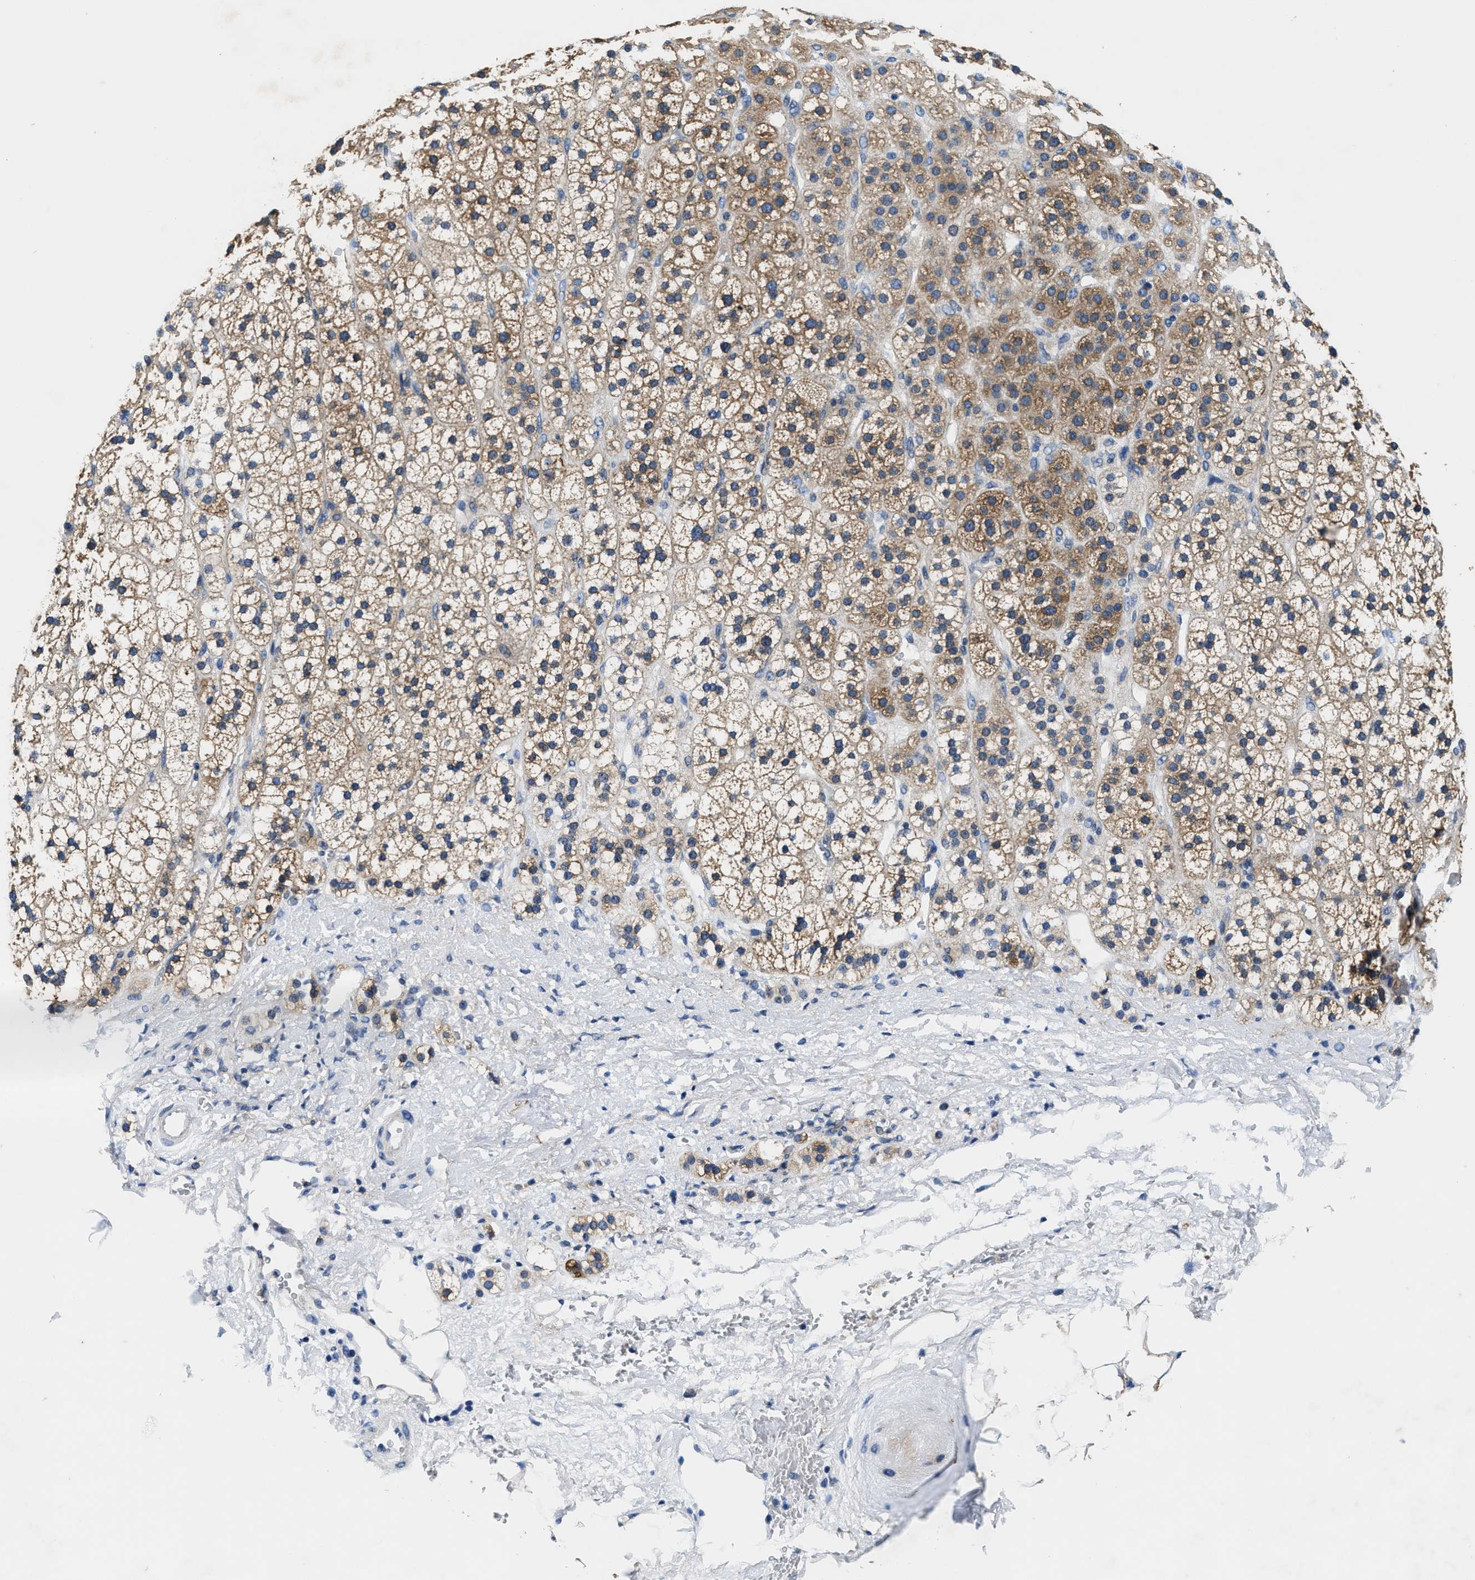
{"staining": {"intensity": "moderate", "quantity": ">75%", "location": "cytoplasmic/membranous"}, "tissue": "adrenal gland", "cell_type": "Glandular cells", "image_type": "normal", "snomed": [{"axis": "morphology", "description": "Normal tissue, NOS"}, {"axis": "topography", "description": "Adrenal gland"}], "caption": "Immunohistochemistry (IHC) micrograph of benign adrenal gland: adrenal gland stained using immunohistochemistry displays medium levels of moderate protein expression localized specifically in the cytoplasmic/membranous of glandular cells, appearing as a cytoplasmic/membranous brown color.", "gene": "PI4KB", "patient": {"sex": "male", "age": 56}}